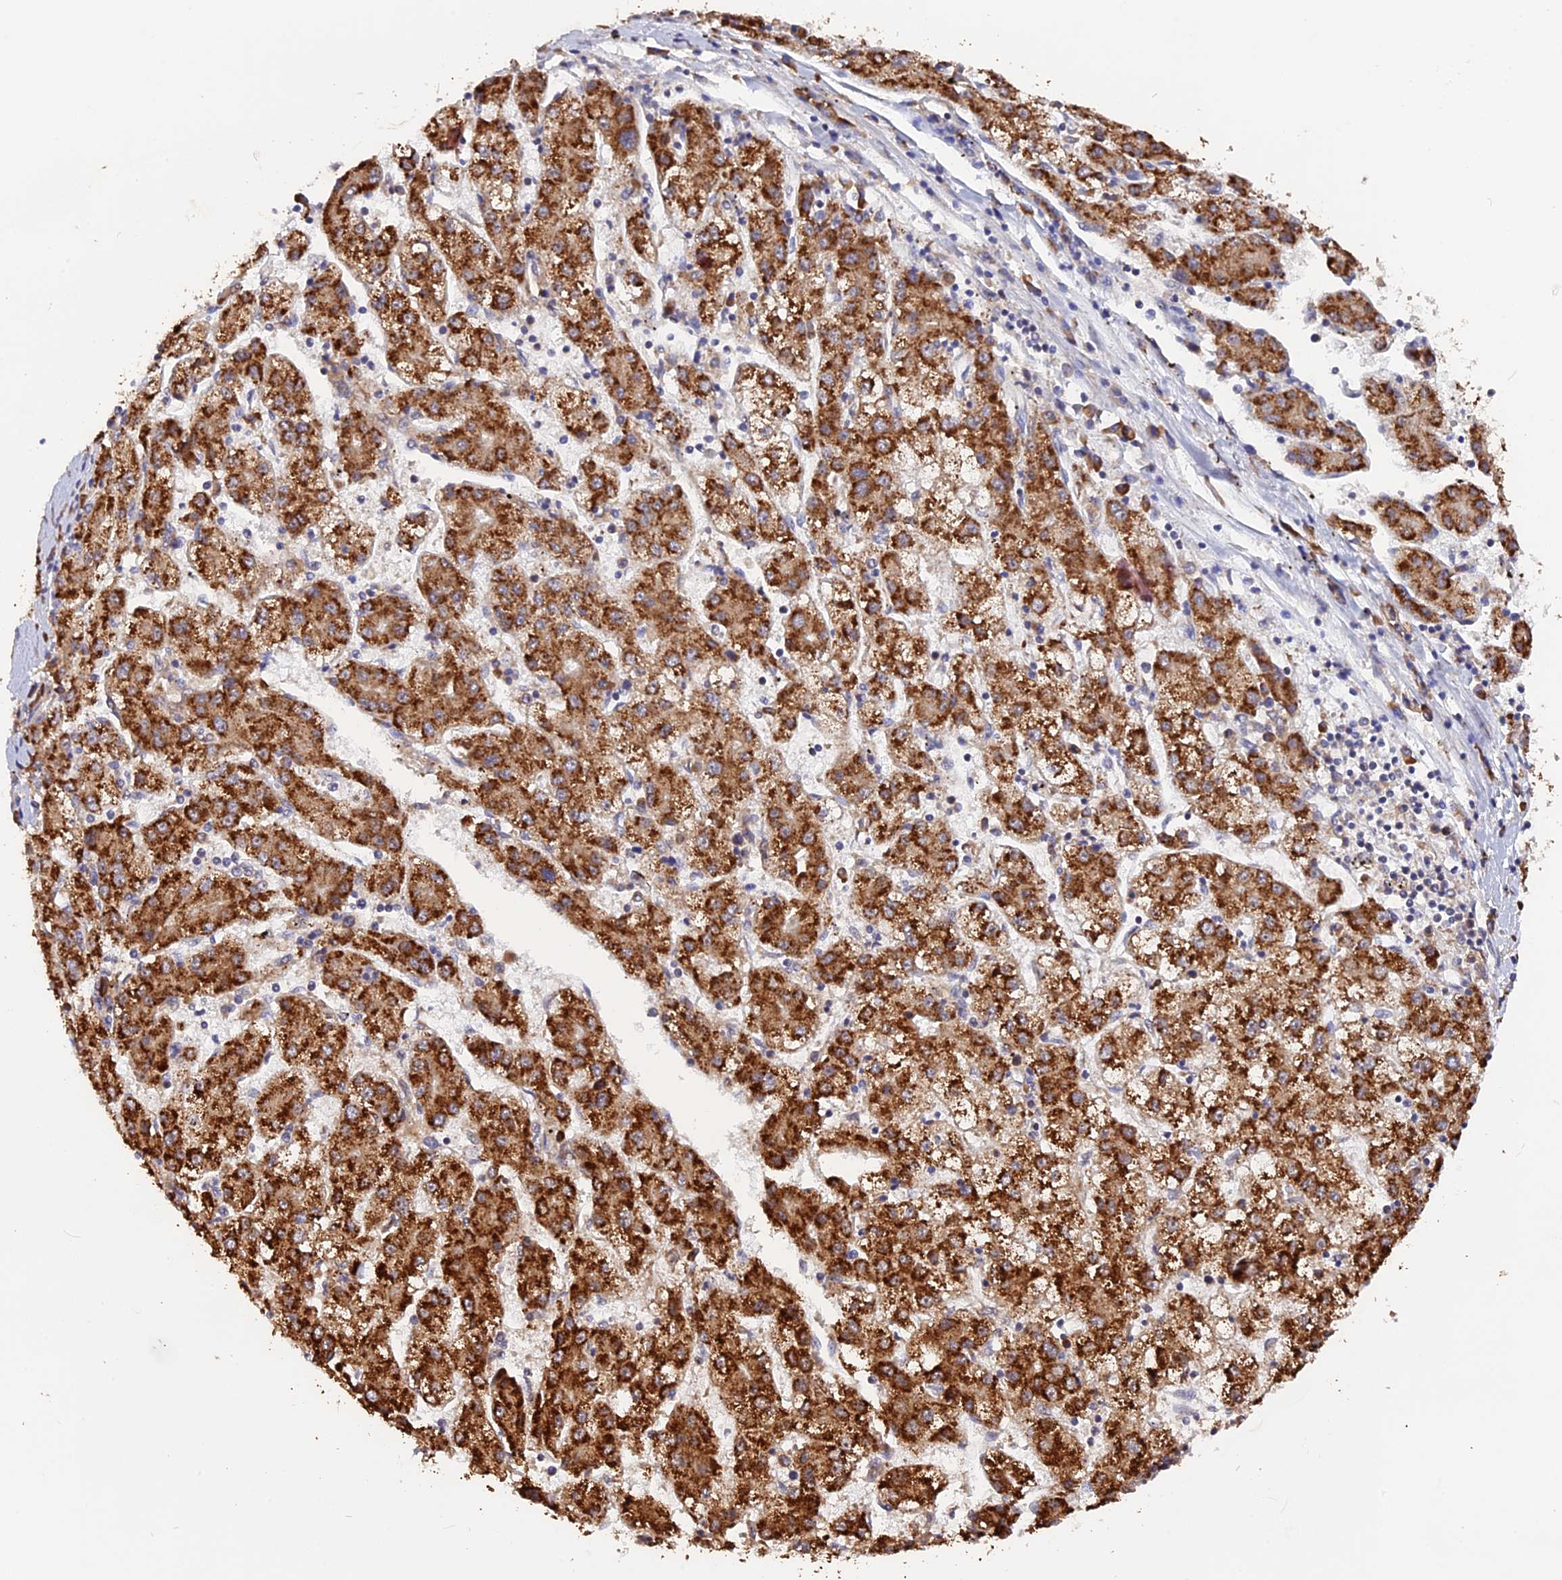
{"staining": {"intensity": "strong", "quantity": ">75%", "location": "cytoplasmic/membranous"}, "tissue": "liver cancer", "cell_type": "Tumor cells", "image_type": "cancer", "snomed": [{"axis": "morphology", "description": "Carcinoma, Hepatocellular, NOS"}, {"axis": "topography", "description": "Liver"}], "caption": "Liver hepatocellular carcinoma stained with DAB (3,3'-diaminobenzidine) immunohistochemistry reveals high levels of strong cytoplasmic/membranous staining in about >75% of tumor cells.", "gene": "GNPTAB", "patient": {"sex": "male", "age": 72}}